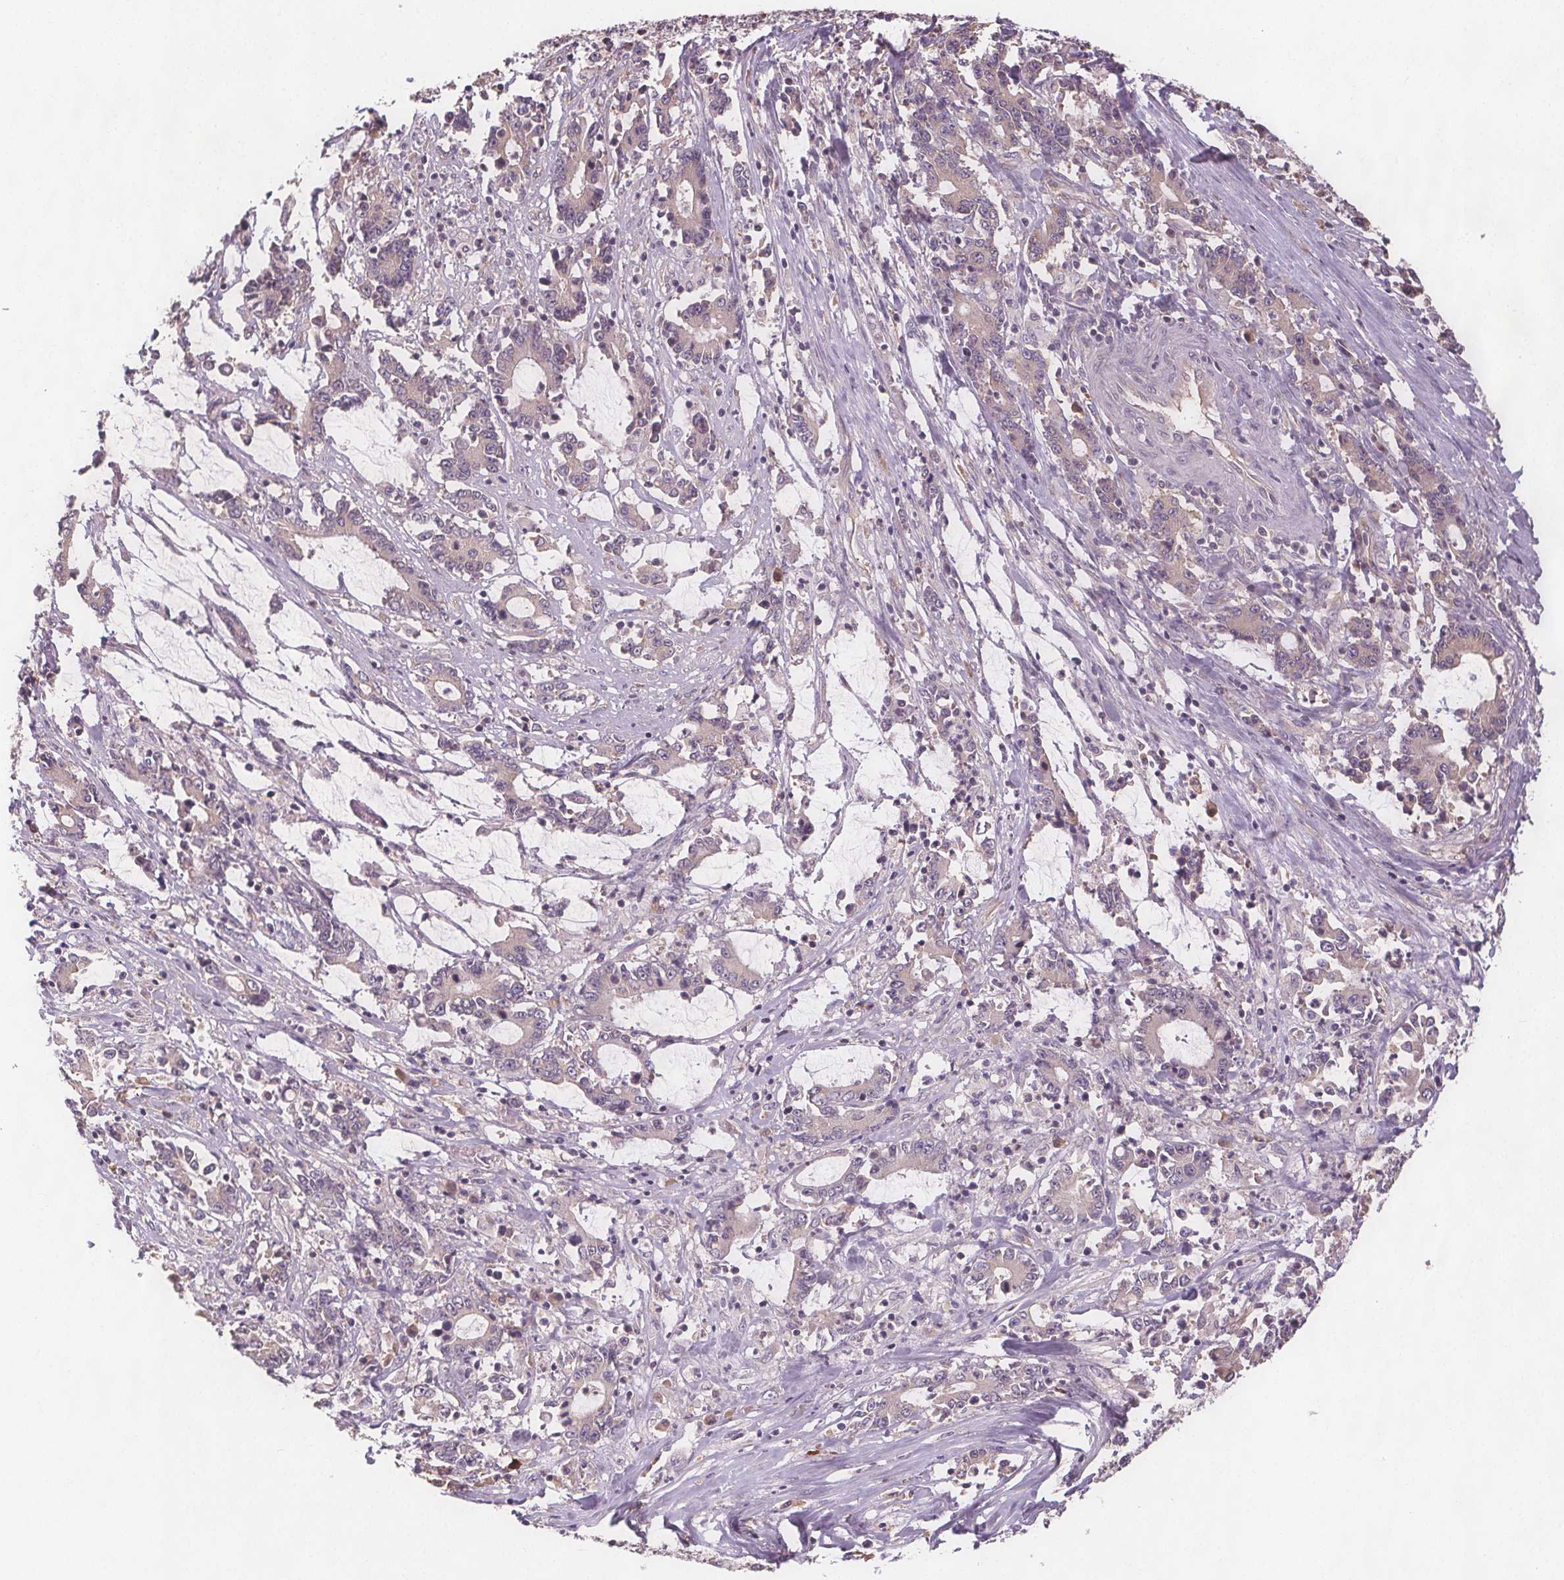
{"staining": {"intensity": "negative", "quantity": "none", "location": "none"}, "tissue": "stomach cancer", "cell_type": "Tumor cells", "image_type": "cancer", "snomed": [{"axis": "morphology", "description": "Adenocarcinoma, NOS"}, {"axis": "topography", "description": "Stomach, upper"}], "caption": "A high-resolution micrograph shows IHC staining of stomach adenocarcinoma, which displays no significant expression in tumor cells.", "gene": "TMEM80", "patient": {"sex": "male", "age": 68}}